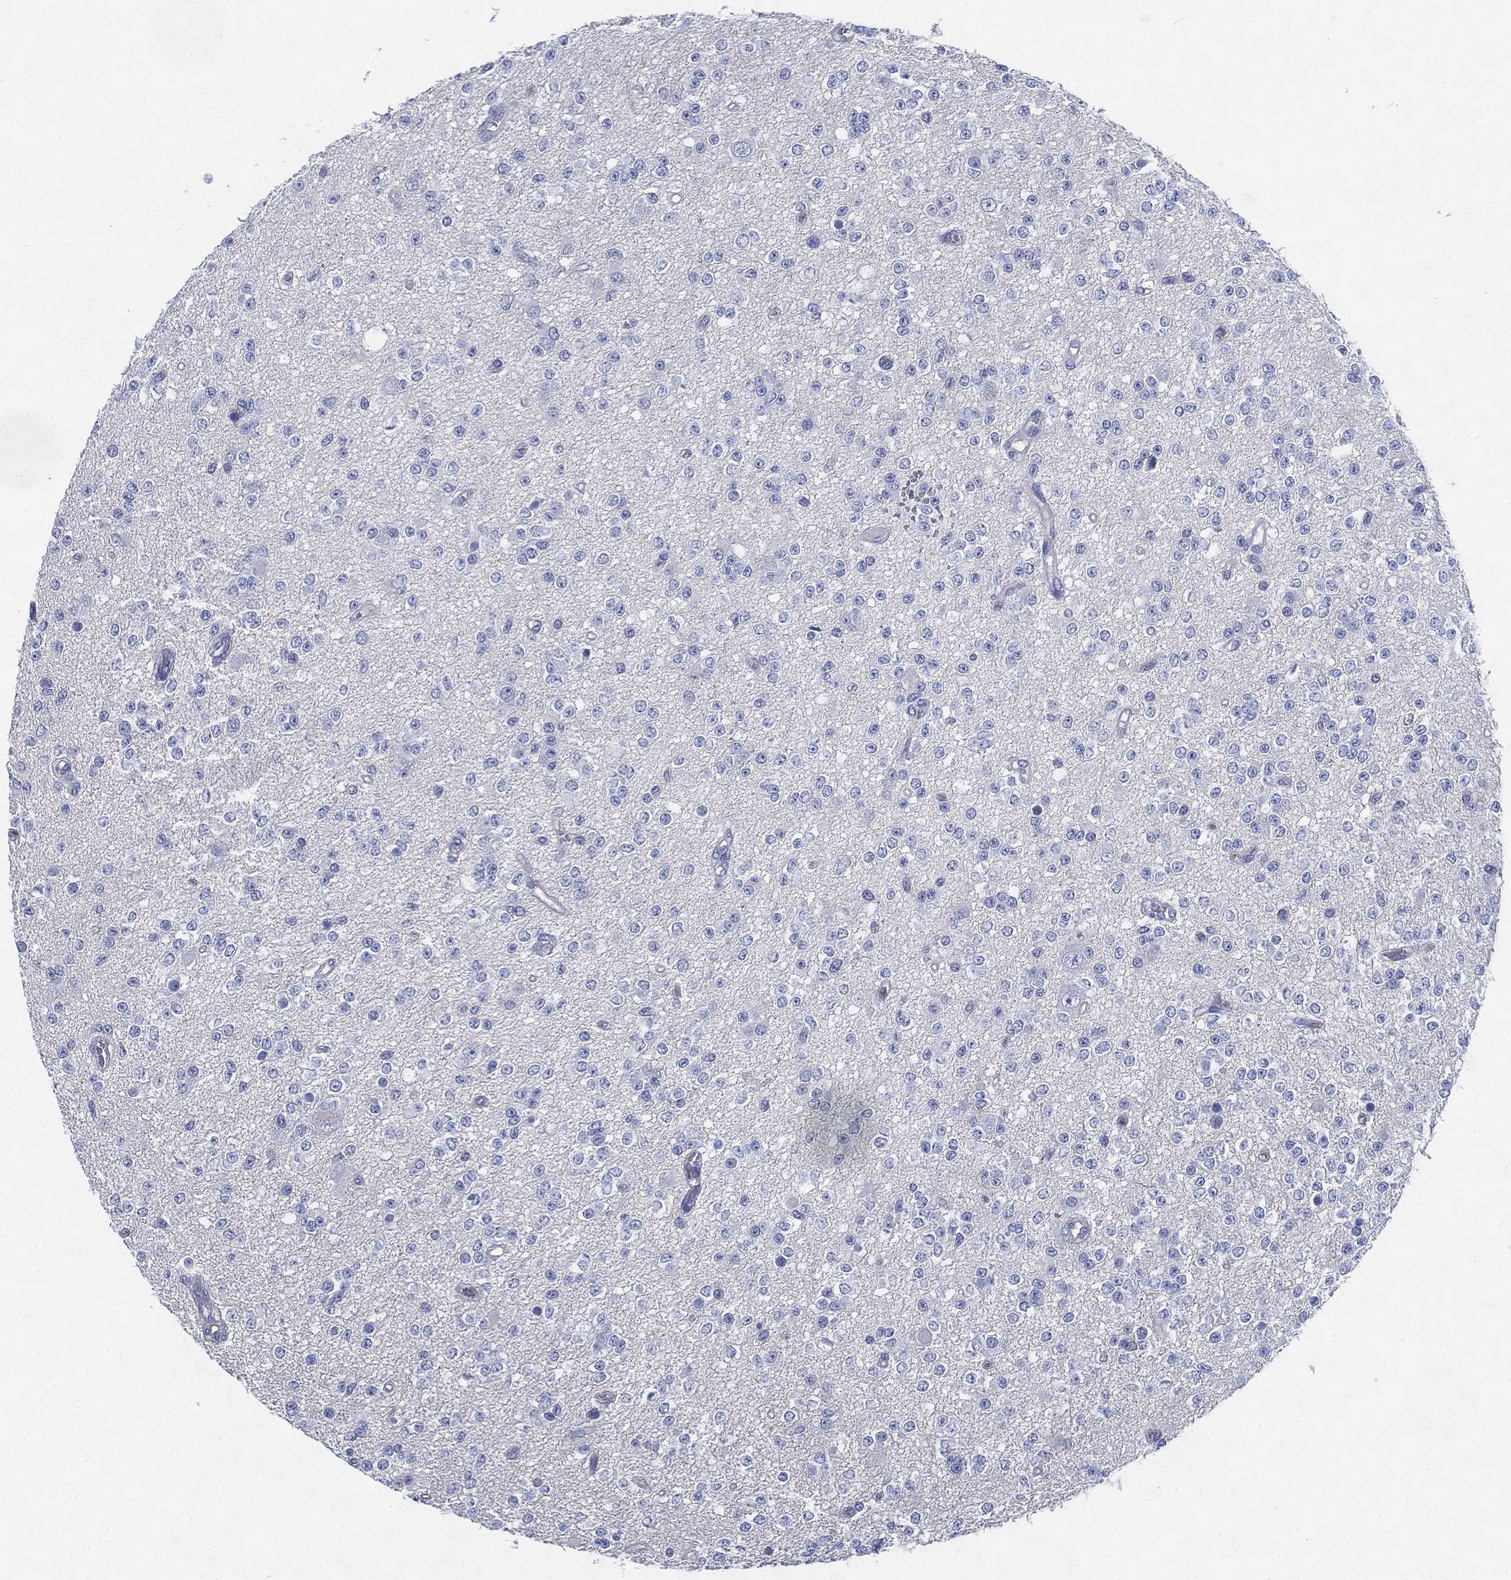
{"staining": {"intensity": "negative", "quantity": "none", "location": "none"}, "tissue": "glioma", "cell_type": "Tumor cells", "image_type": "cancer", "snomed": [{"axis": "morphology", "description": "Glioma, malignant, Low grade"}, {"axis": "topography", "description": "Brain"}], "caption": "Immunohistochemistry (IHC) histopathology image of neoplastic tissue: glioma stained with DAB exhibits no significant protein staining in tumor cells.", "gene": "CCDC70", "patient": {"sex": "female", "age": 45}}